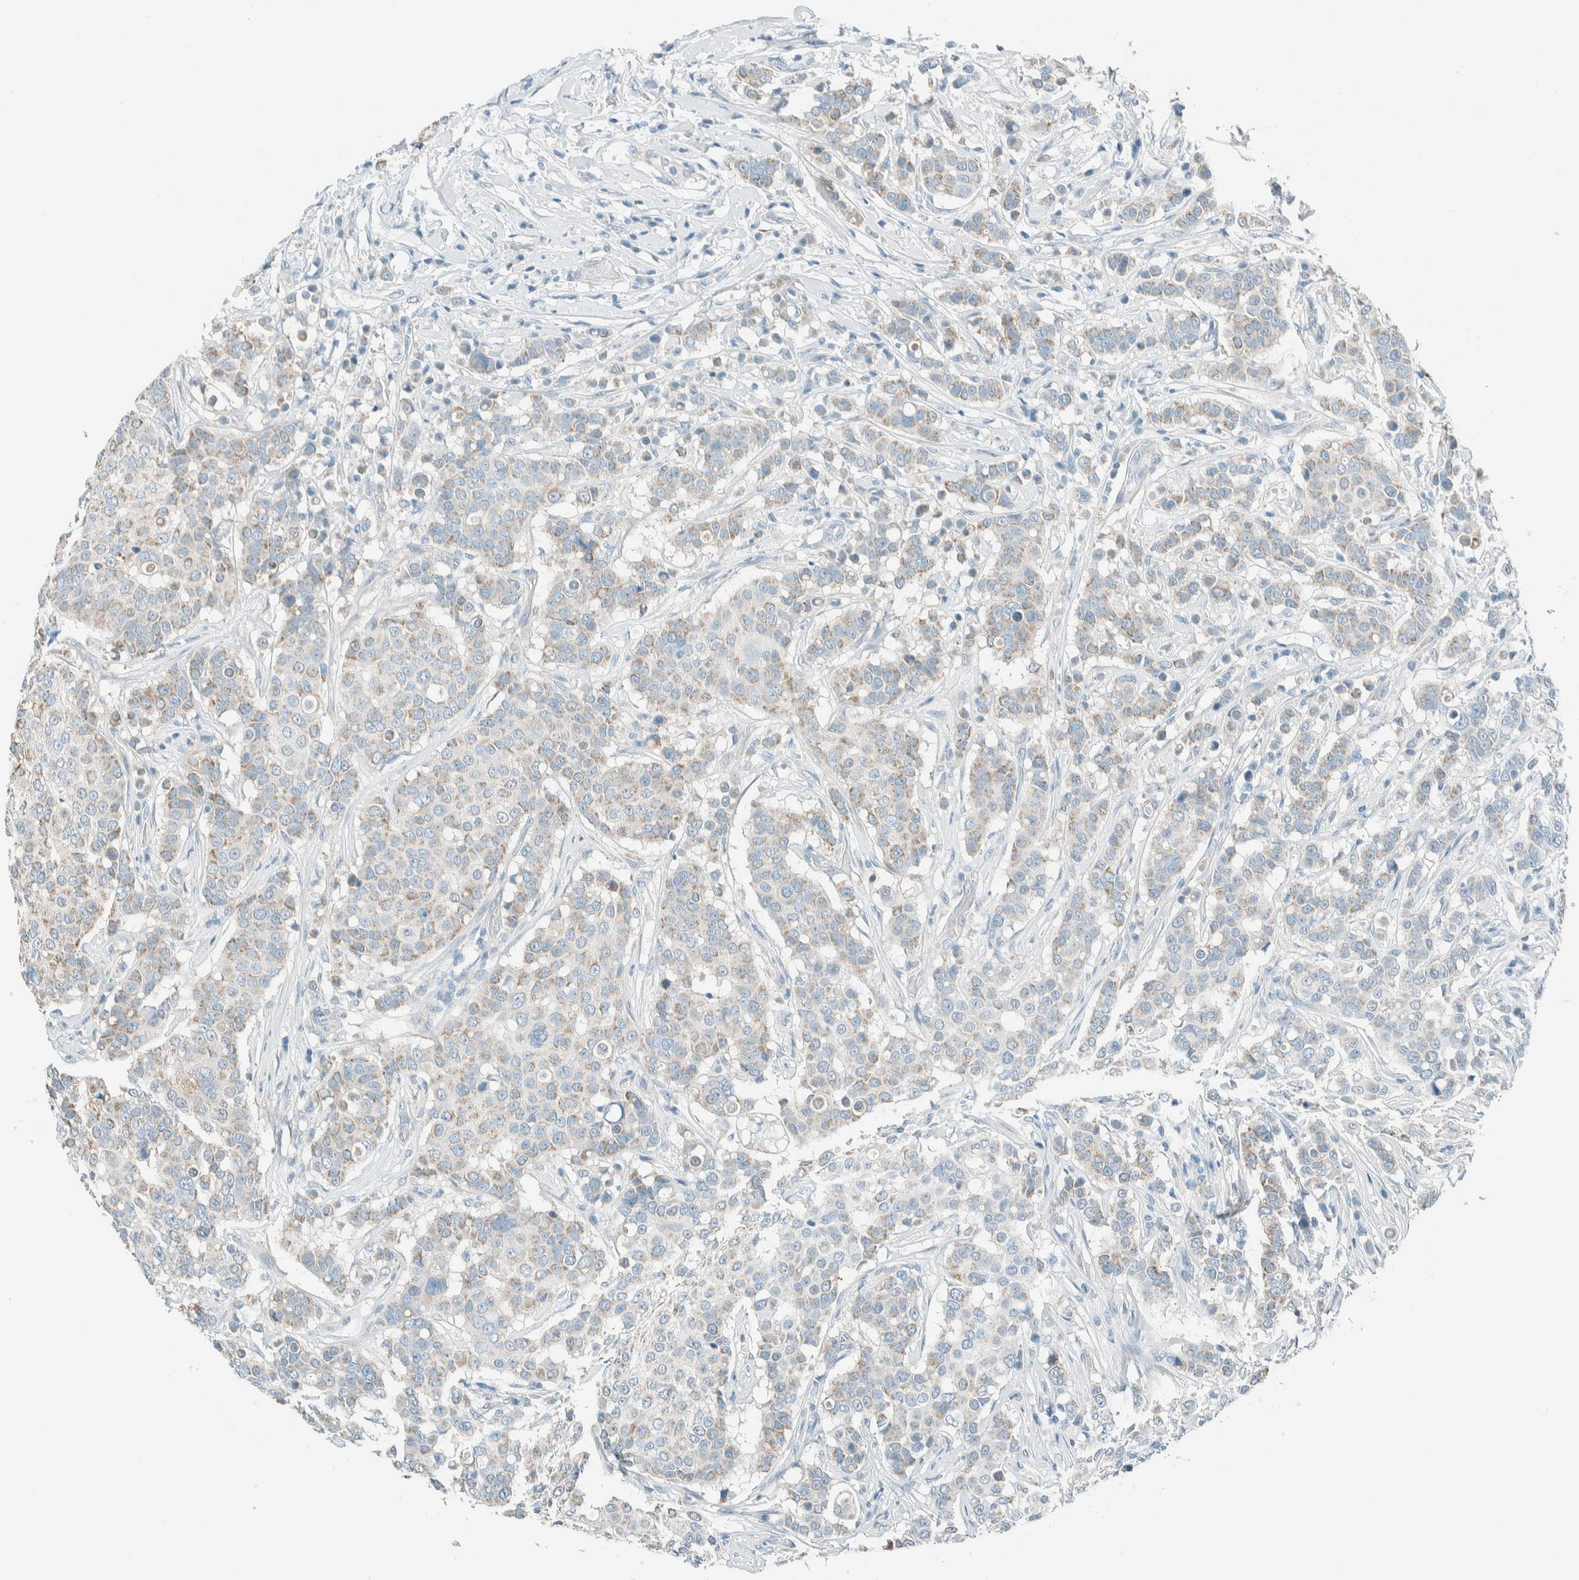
{"staining": {"intensity": "weak", "quantity": "25%-75%", "location": "cytoplasmic/membranous"}, "tissue": "breast cancer", "cell_type": "Tumor cells", "image_type": "cancer", "snomed": [{"axis": "morphology", "description": "Duct carcinoma"}, {"axis": "topography", "description": "Breast"}], "caption": "Immunohistochemical staining of invasive ductal carcinoma (breast) demonstrates low levels of weak cytoplasmic/membranous protein positivity in about 25%-75% of tumor cells.", "gene": "ALDH7A1", "patient": {"sex": "female", "age": 27}}